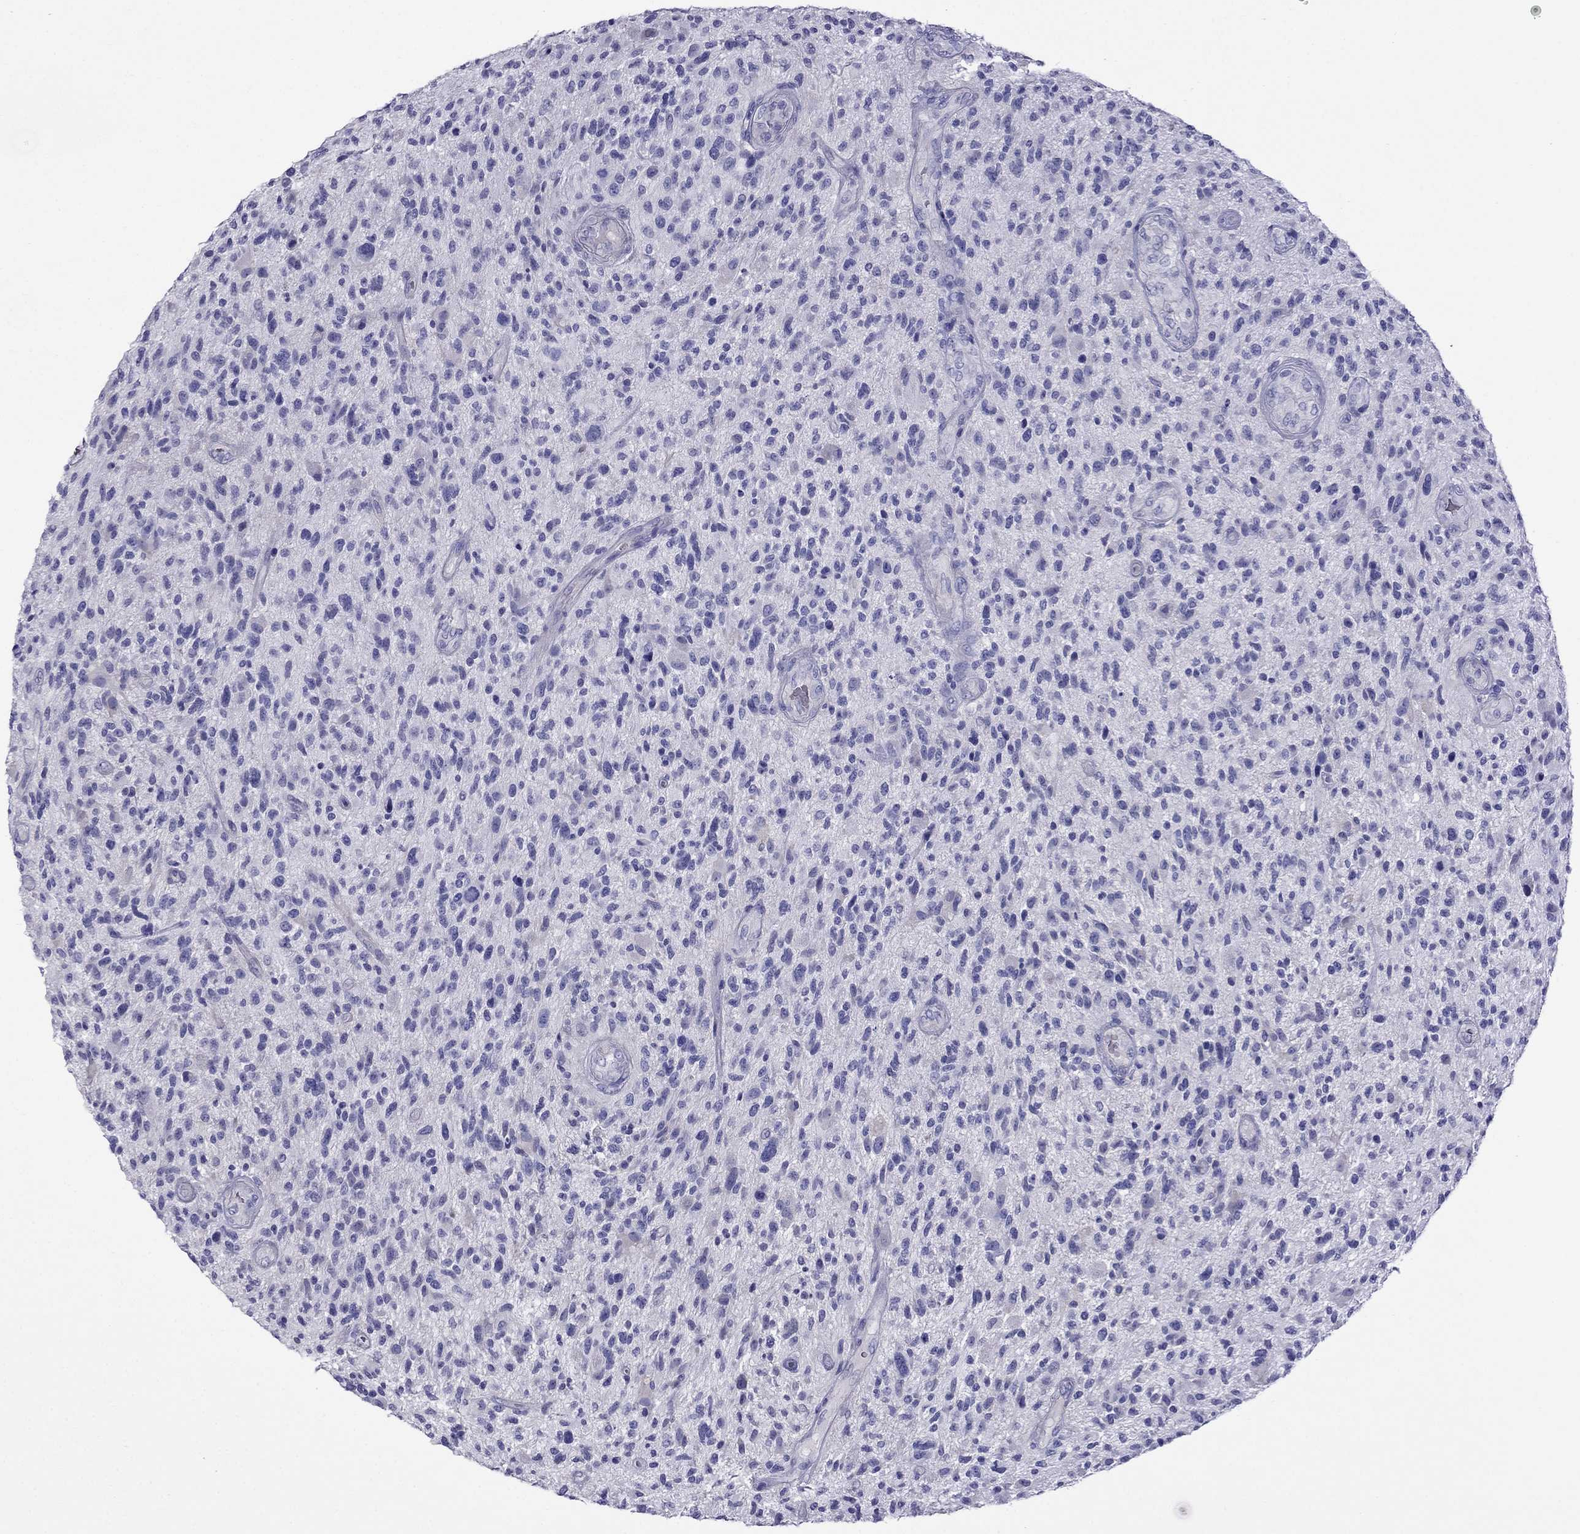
{"staining": {"intensity": "negative", "quantity": "none", "location": "none"}, "tissue": "glioma", "cell_type": "Tumor cells", "image_type": "cancer", "snomed": [{"axis": "morphology", "description": "Glioma, malignant, High grade"}, {"axis": "topography", "description": "Brain"}], "caption": "The image displays no staining of tumor cells in glioma. (Brightfield microscopy of DAB (3,3'-diaminobenzidine) immunohistochemistry (IHC) at high magnification).", "gene": "TDRD1", "patient": {"sex": "male", "age": 47}}